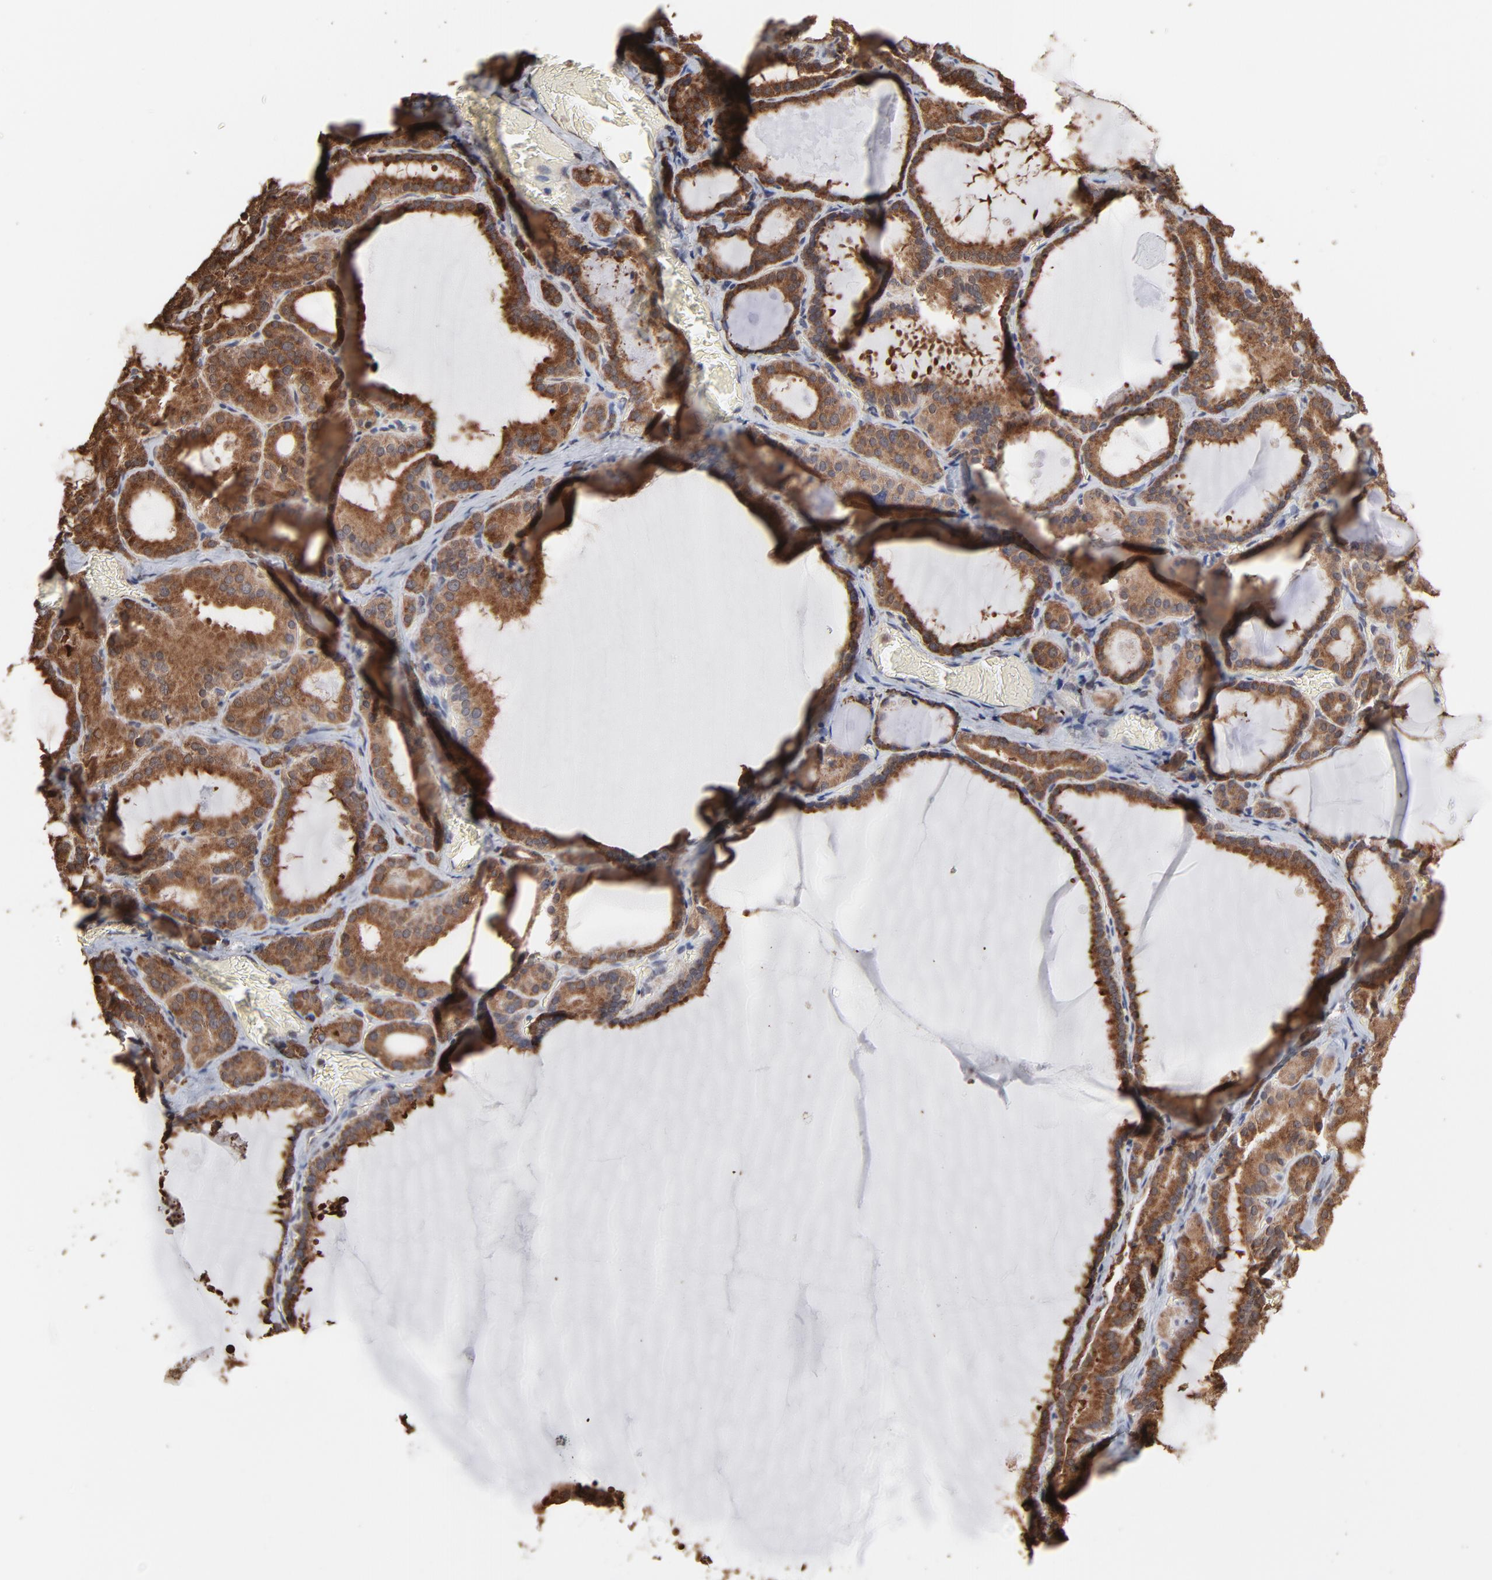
{"staining": {"intensity": "strong", "quantity": ">75%", "location": "cytoplasmic/membranous"}, "tissue": "thyroid gland", "cell_type": "Glandular cells", "image_type": "normal", "snomed": [{"axis": "morphology", "description": "Normal tissue, NOS"}, {"axis": "topography", "description": "Thyroid gland"}], "caption": "Approximately >75% of glandular cells in unremarkable human thyroid gland demonstrate strong cytoplasmic/membranous protein expression as visualized by brown immunohistochemical staining.", "gene": "CHM", "patient": {"sex": "female", "age": 33}}